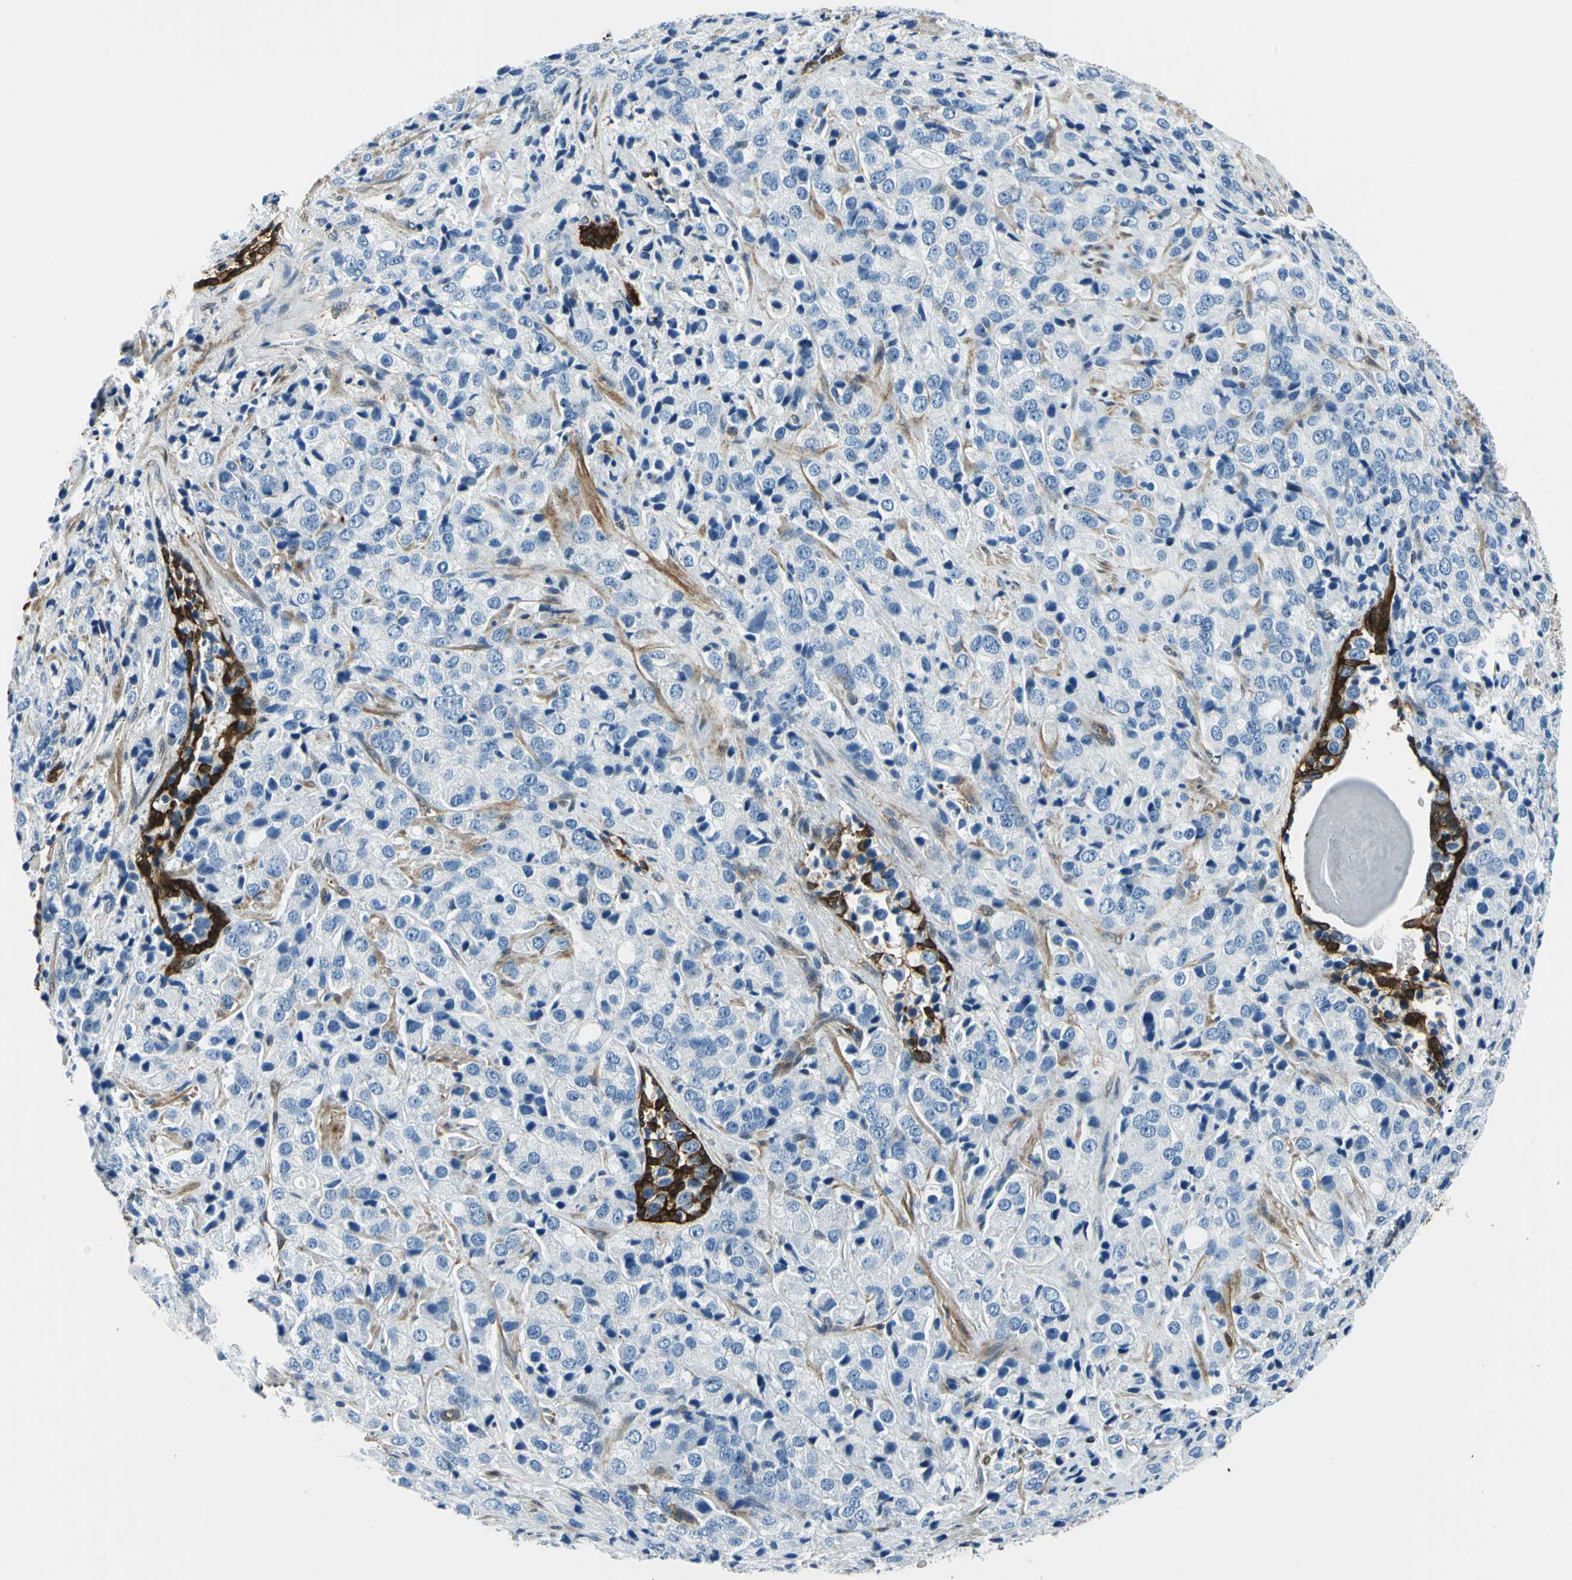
{"staining": {"intensity": "strong", "quantity": "<25%", "location": "cytoplasmic/membranous"}, "tissue": "prostate cancer", "cell_type": "Tumor cells", "image_type": "cancer", "snomed": [{"axis": "morphology", "description": "Adenocarcinoma, High grade"}, {"axis": "topography", "description": "Prostate"}], "caption": "Immunohistochemistry of prostate cancer shows medium levels of strong cytoplasmic/membranous positivity in approximately <25% of tumor cells.", "gene": "HSPB1", "patient": {"sex": "male", "age": 70}}